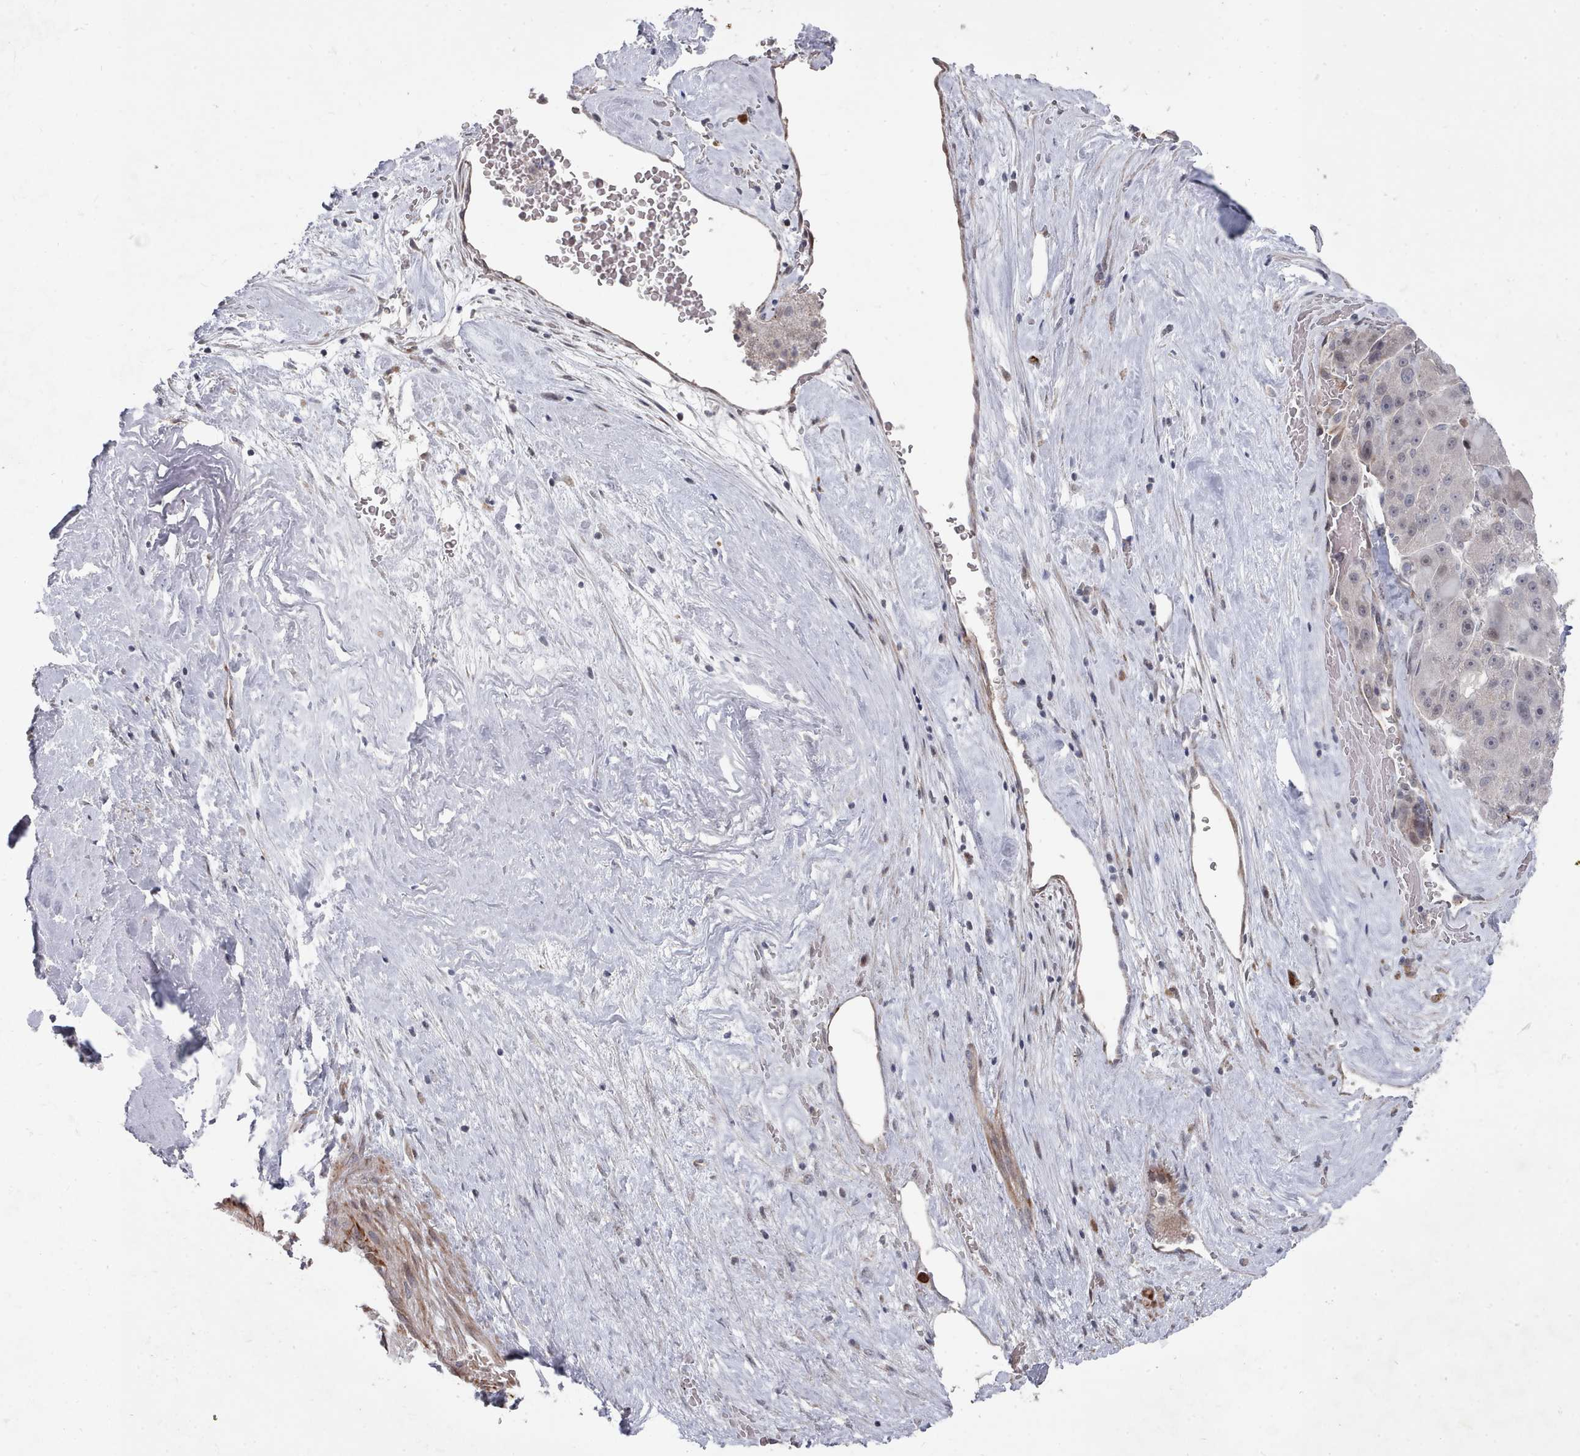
{"staining": {"intensity": "negative", "quantity": "none", "location": "none"}, "tissue": "liver cancer", "cell_type": "Tumor cells", "image_type": "cancer", "snomed": [{"axis": "morphology", "description": "Carcinoma, Hepatocellular, NOS"}, {"axis": "topography", "description": "Liver"}], "caption": "Tumor cells are negative for protein expression in human liver hepatocellular carcinoma.", "gene": "CPSF4", "patient": {"sex": "male", "age": 76}}